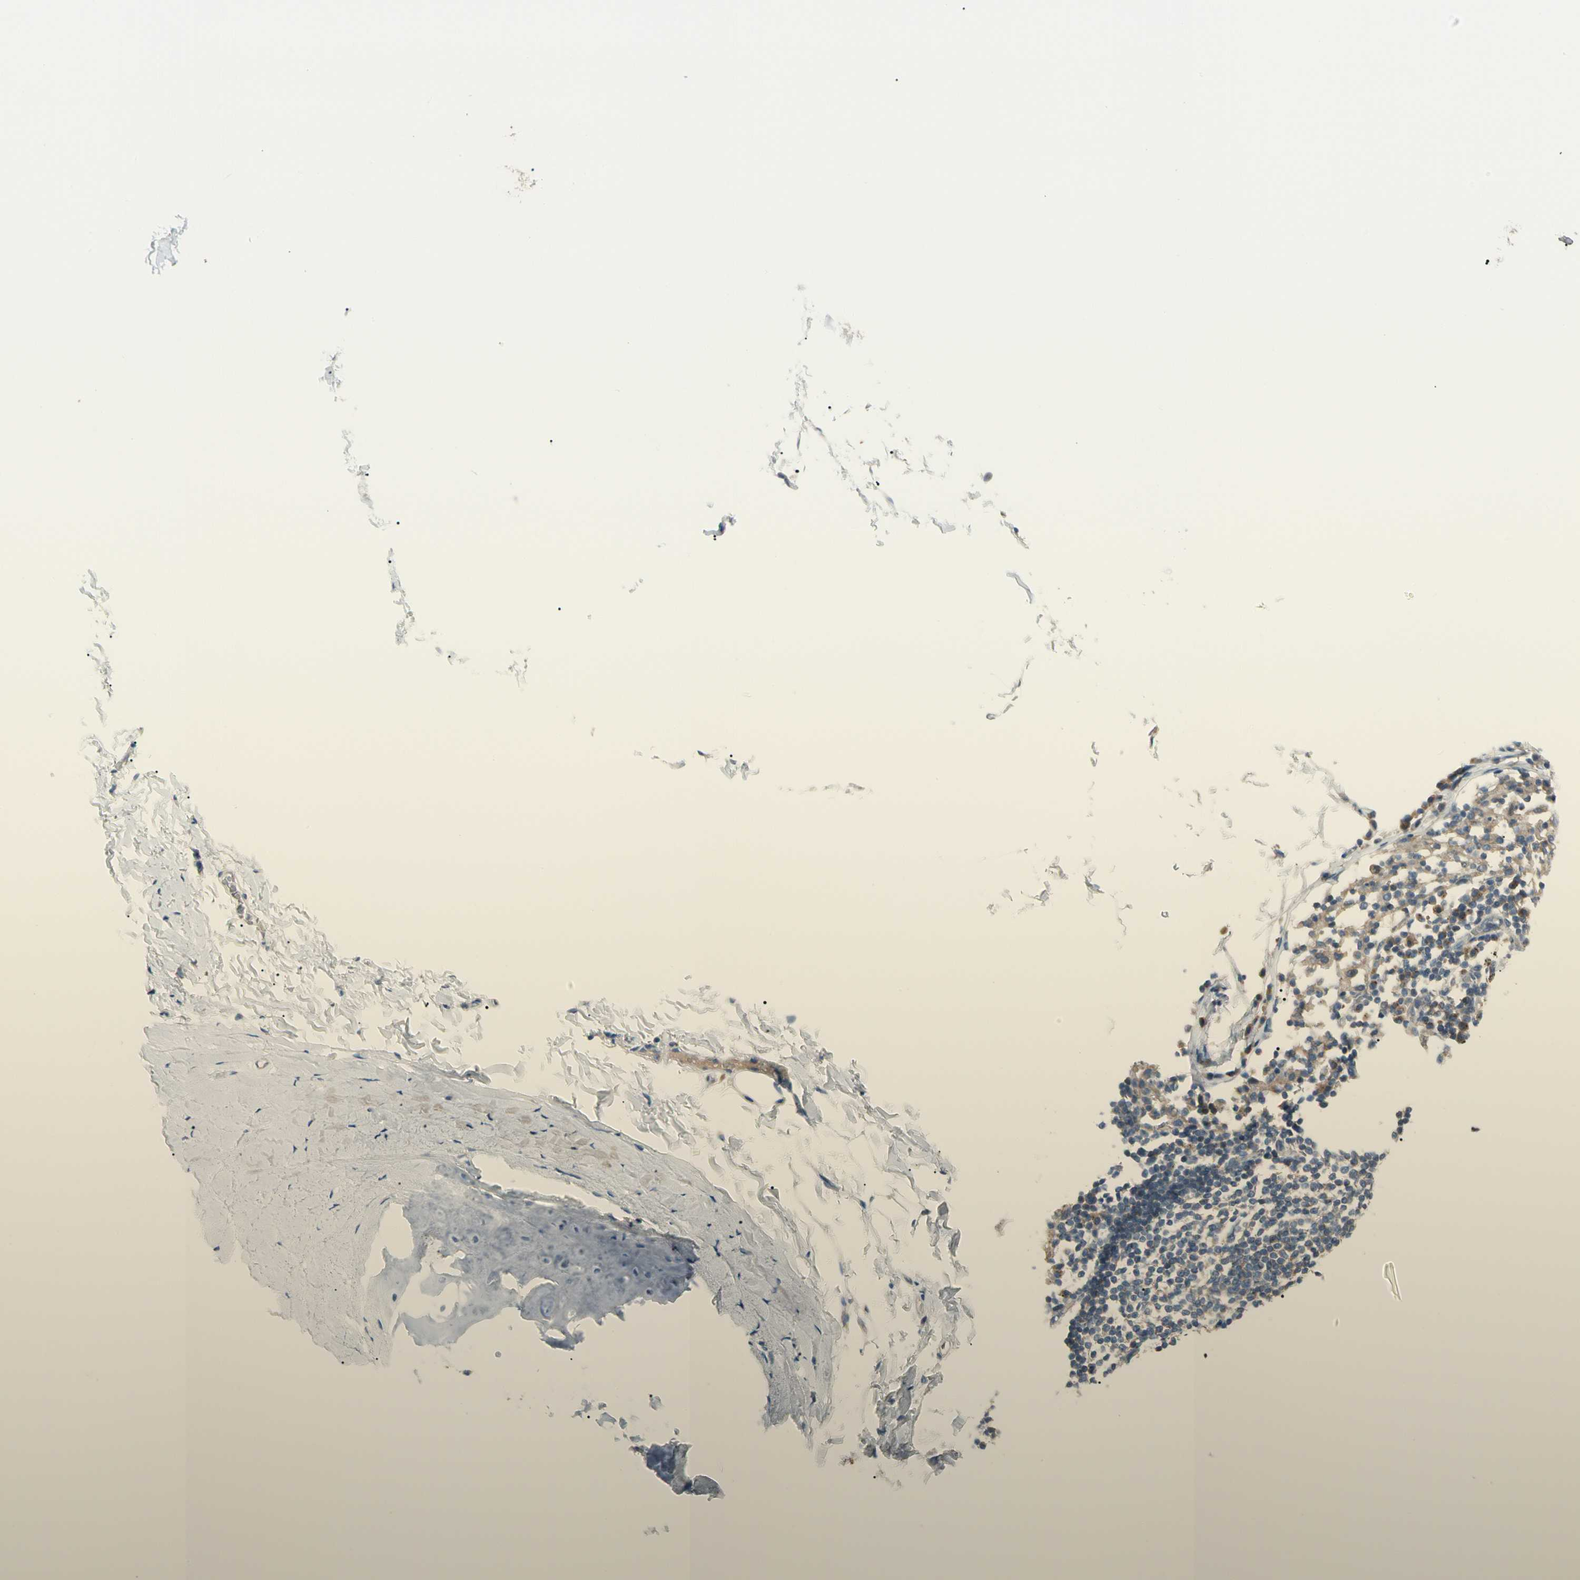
{"staining": {"intensity": "negative", "quantity": "none", "location": "none"}, "tissue": "adipose tissue", "cell_type": "Adipocytes", "image_type": "normal", "snomed": [{"axis": "morphology", "description": "Normal tissue, NOS"}, {"axis": "topography", "description": "Cartilage tissue"}, {"axis": "topography", "description": "Bronchus"}], "caption": "This is a histopathology image of immunohistochemistry staining of benign adipose tissue, which shows no positivity in adipocytes.", "gene": "DUSP12", "patient": {"sex": "female", "age": 73}}